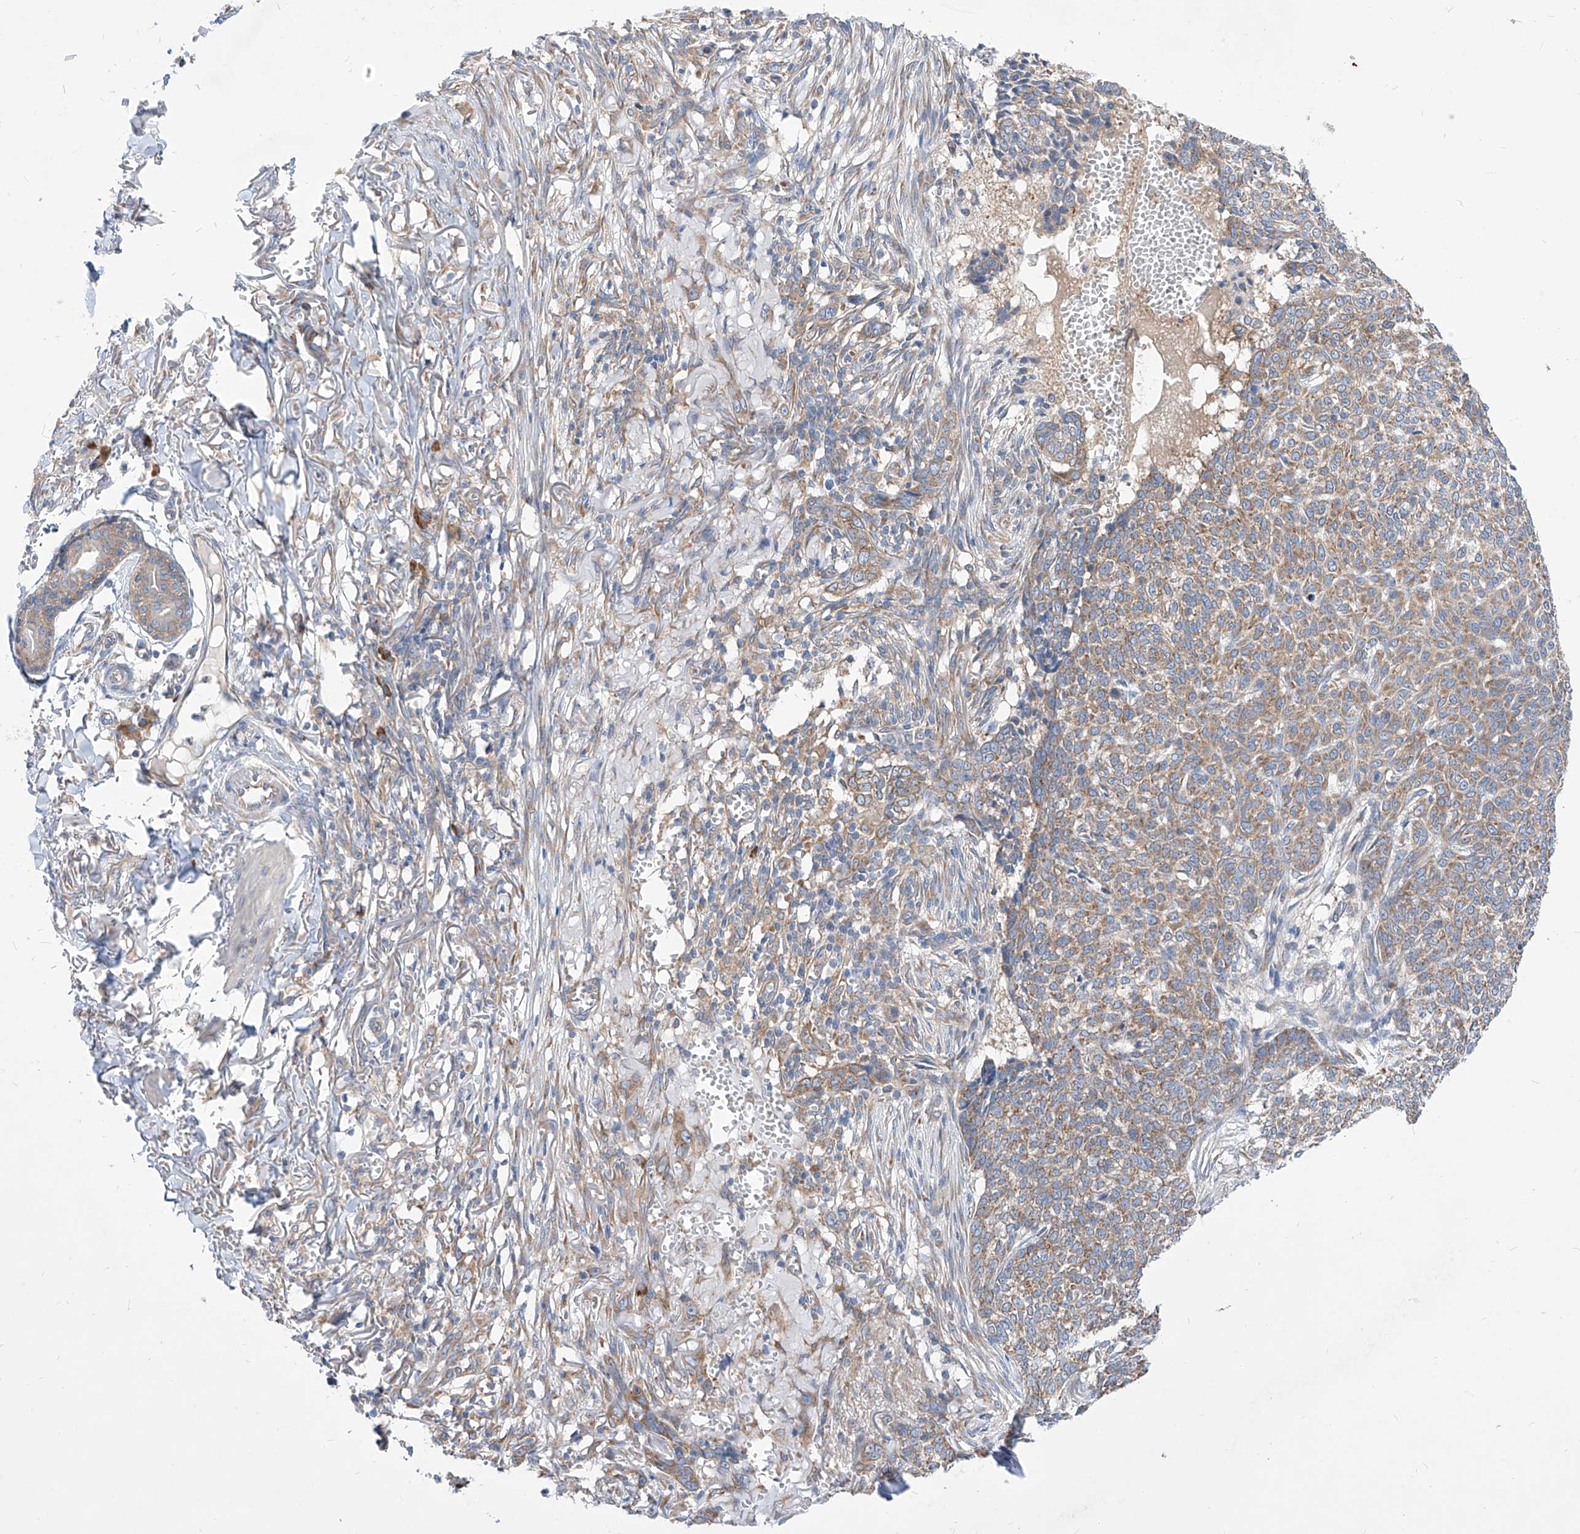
{"staining": {"intensity": "moderate", "quantity": ">75%", "location": "cytoplasmic/membranous"}, "tissue": "skin cancer", "cell_type": "Tumor cells", "image_type": "cancer", "snomed": [{"axis": "morphology", "description": "Basal cell carcinoma"}, {"axis": "topography", "description": "Skin"}], "caption": "Immunohistochemical staining of basal cell carcinoma (skin) displays medium levels of moderate cytoplasmic/membranous positivity in about >75% of tumor cells.", "gene": "UFL1", "patient": {"sex": "male", "age": 85}}